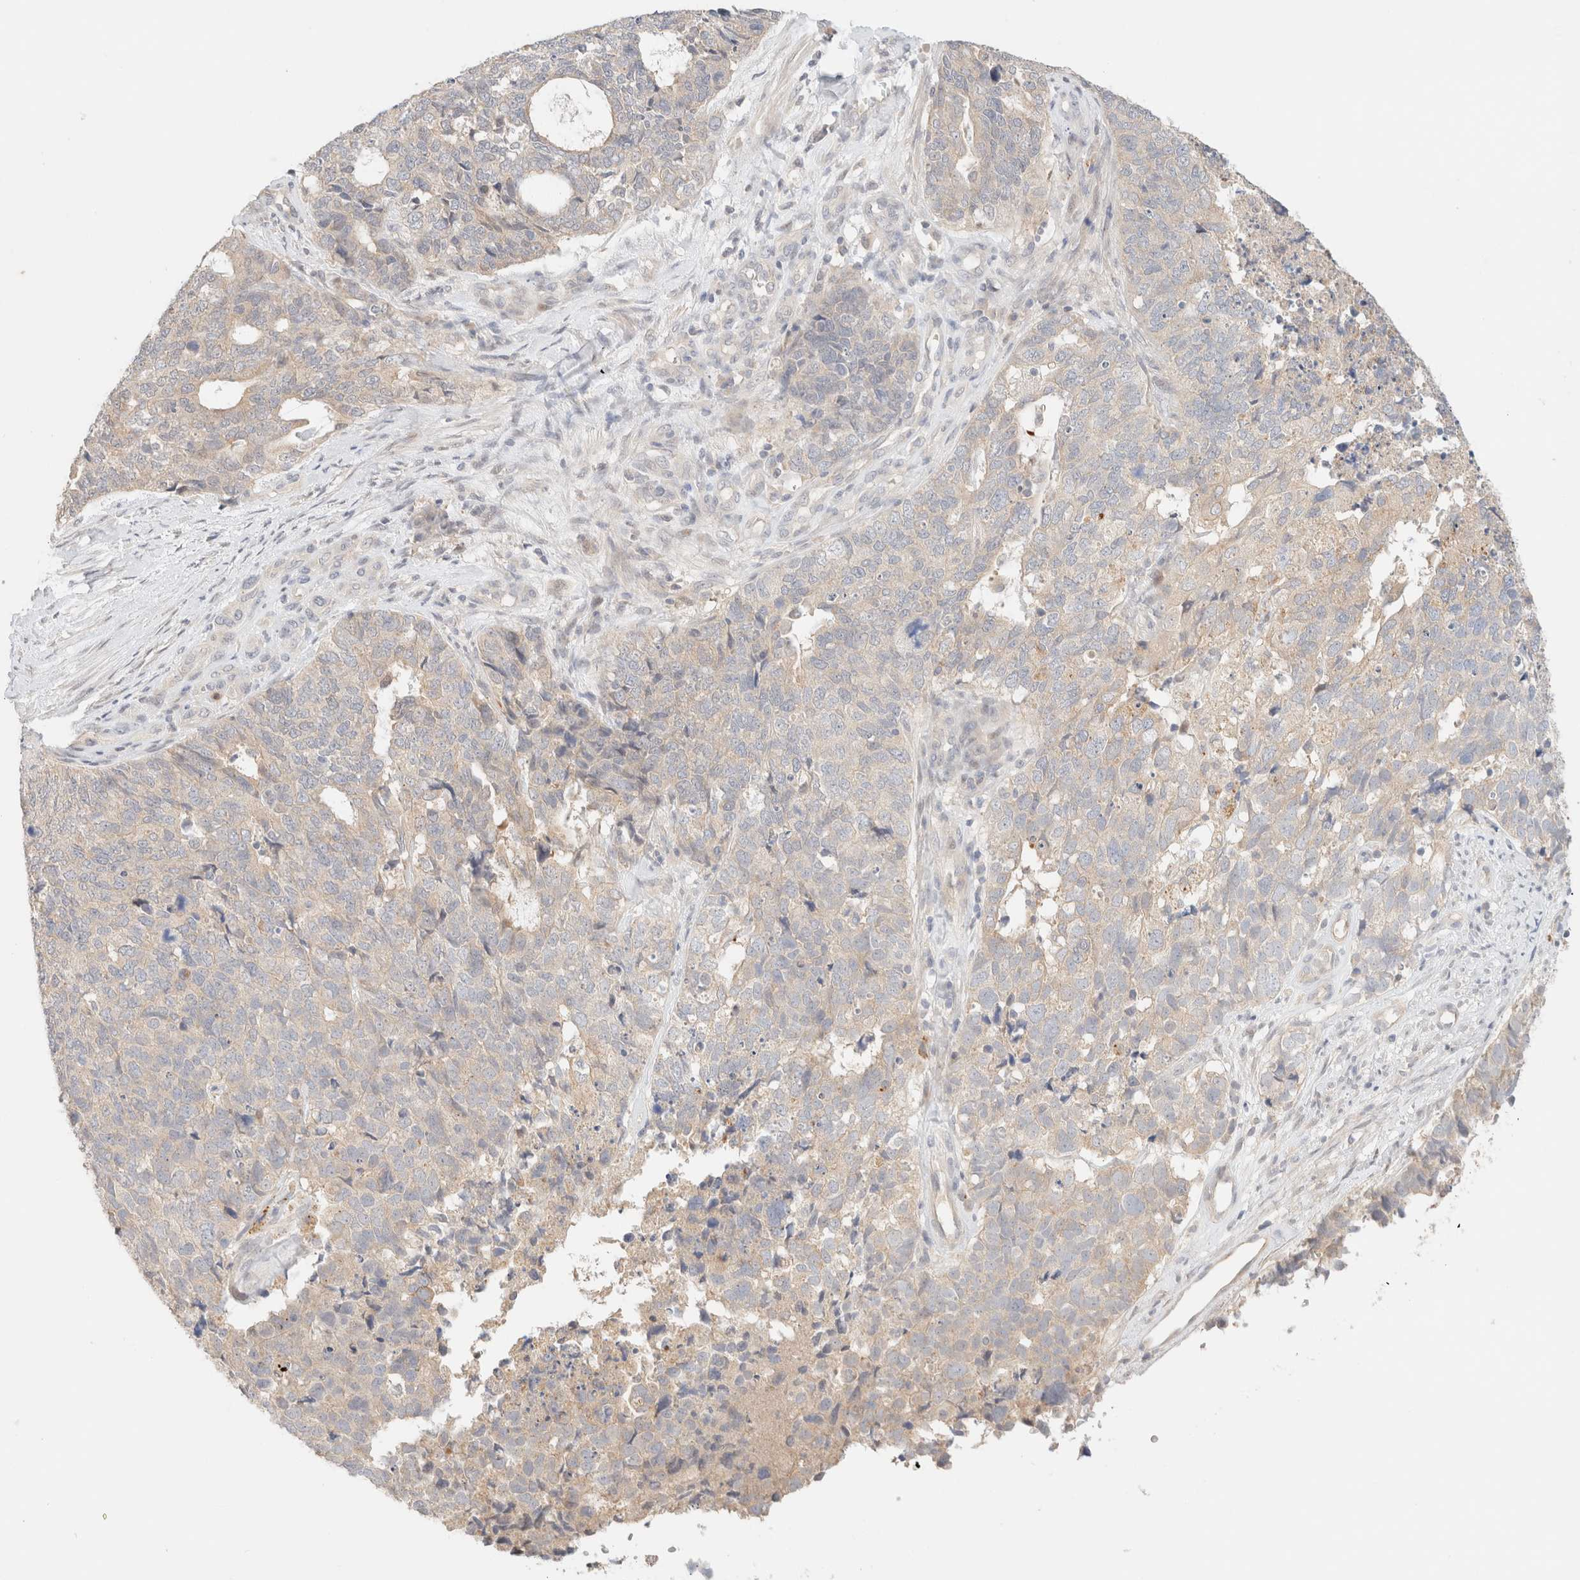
{"staining": {"intensity": "weak", "quantity": "<25%", "location": "cytoplasmic/membranous"}, "tissue": "cervical cancer", "cell_type": "Tumor cells", "image_type": "cancer", "snomed": [{"axis": "morphology", "description": "Squamous cell carcinoma, NOS"}, {"axis": "topography", "description": "Cervix"}], "caption": "Tumor cells show no significant positivity in cervical cancer.", "gene": "SGSM2", "patient": {"sex": "female", "age": 63}}